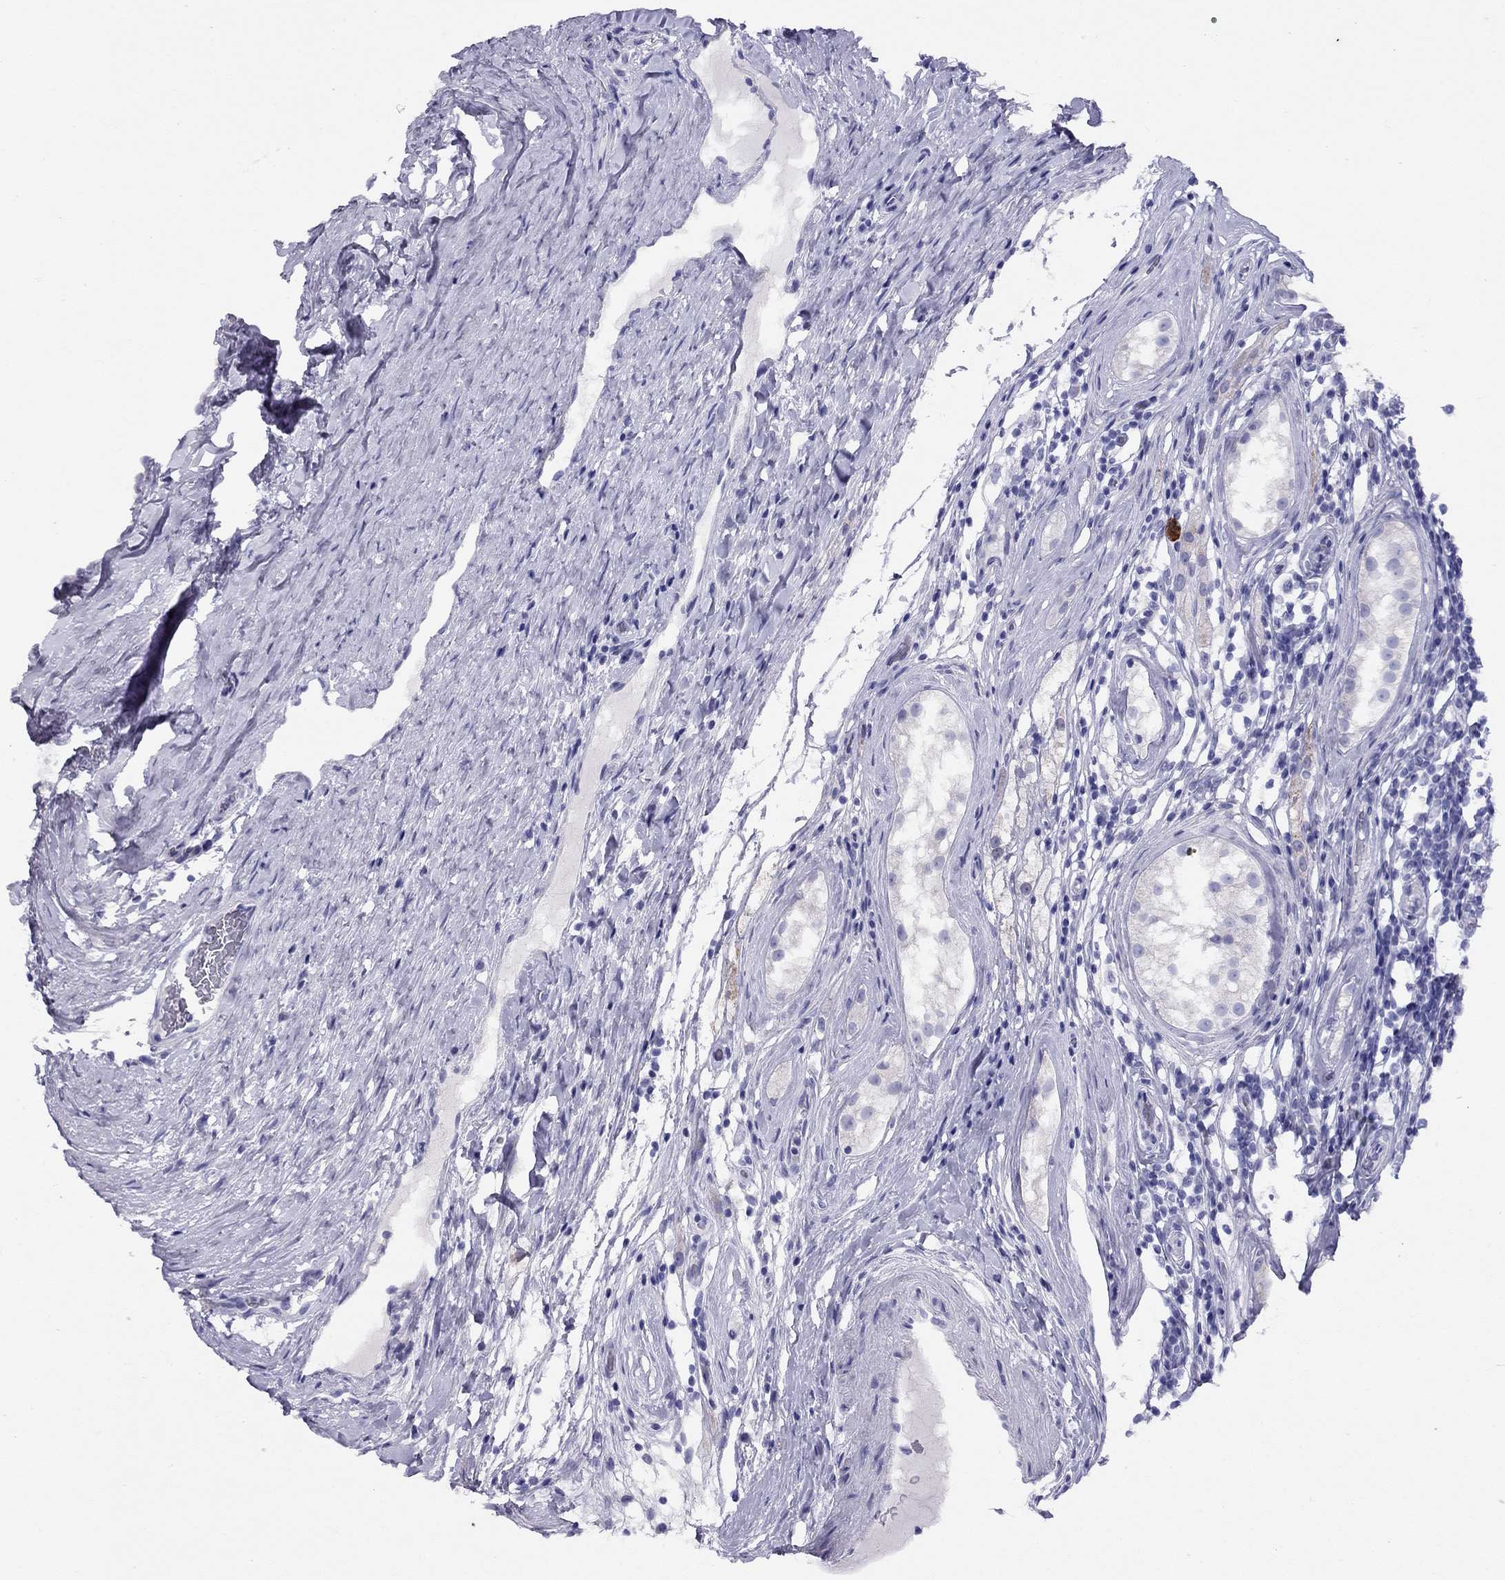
{"staining": {"intensity": "negative", "quantity": "none", "location": "none"}, "tissue": "testis cancer", "cell_type": "Tumor cells", "image_type": "cancer", "snomed": [{"axis": "morphology", "description": "Seminoma, NOS"}, {"axis": "morphology", "description": "Carcinoma, Embryonal, NOS"}, {"axis": "topography", "description": "Testis"}], "caption": "The photomicrograph shows no staining of tumor cells in seminoma (testis).", "gene": "LRIT2", "patient": {"sex": "male", "age": 41}}